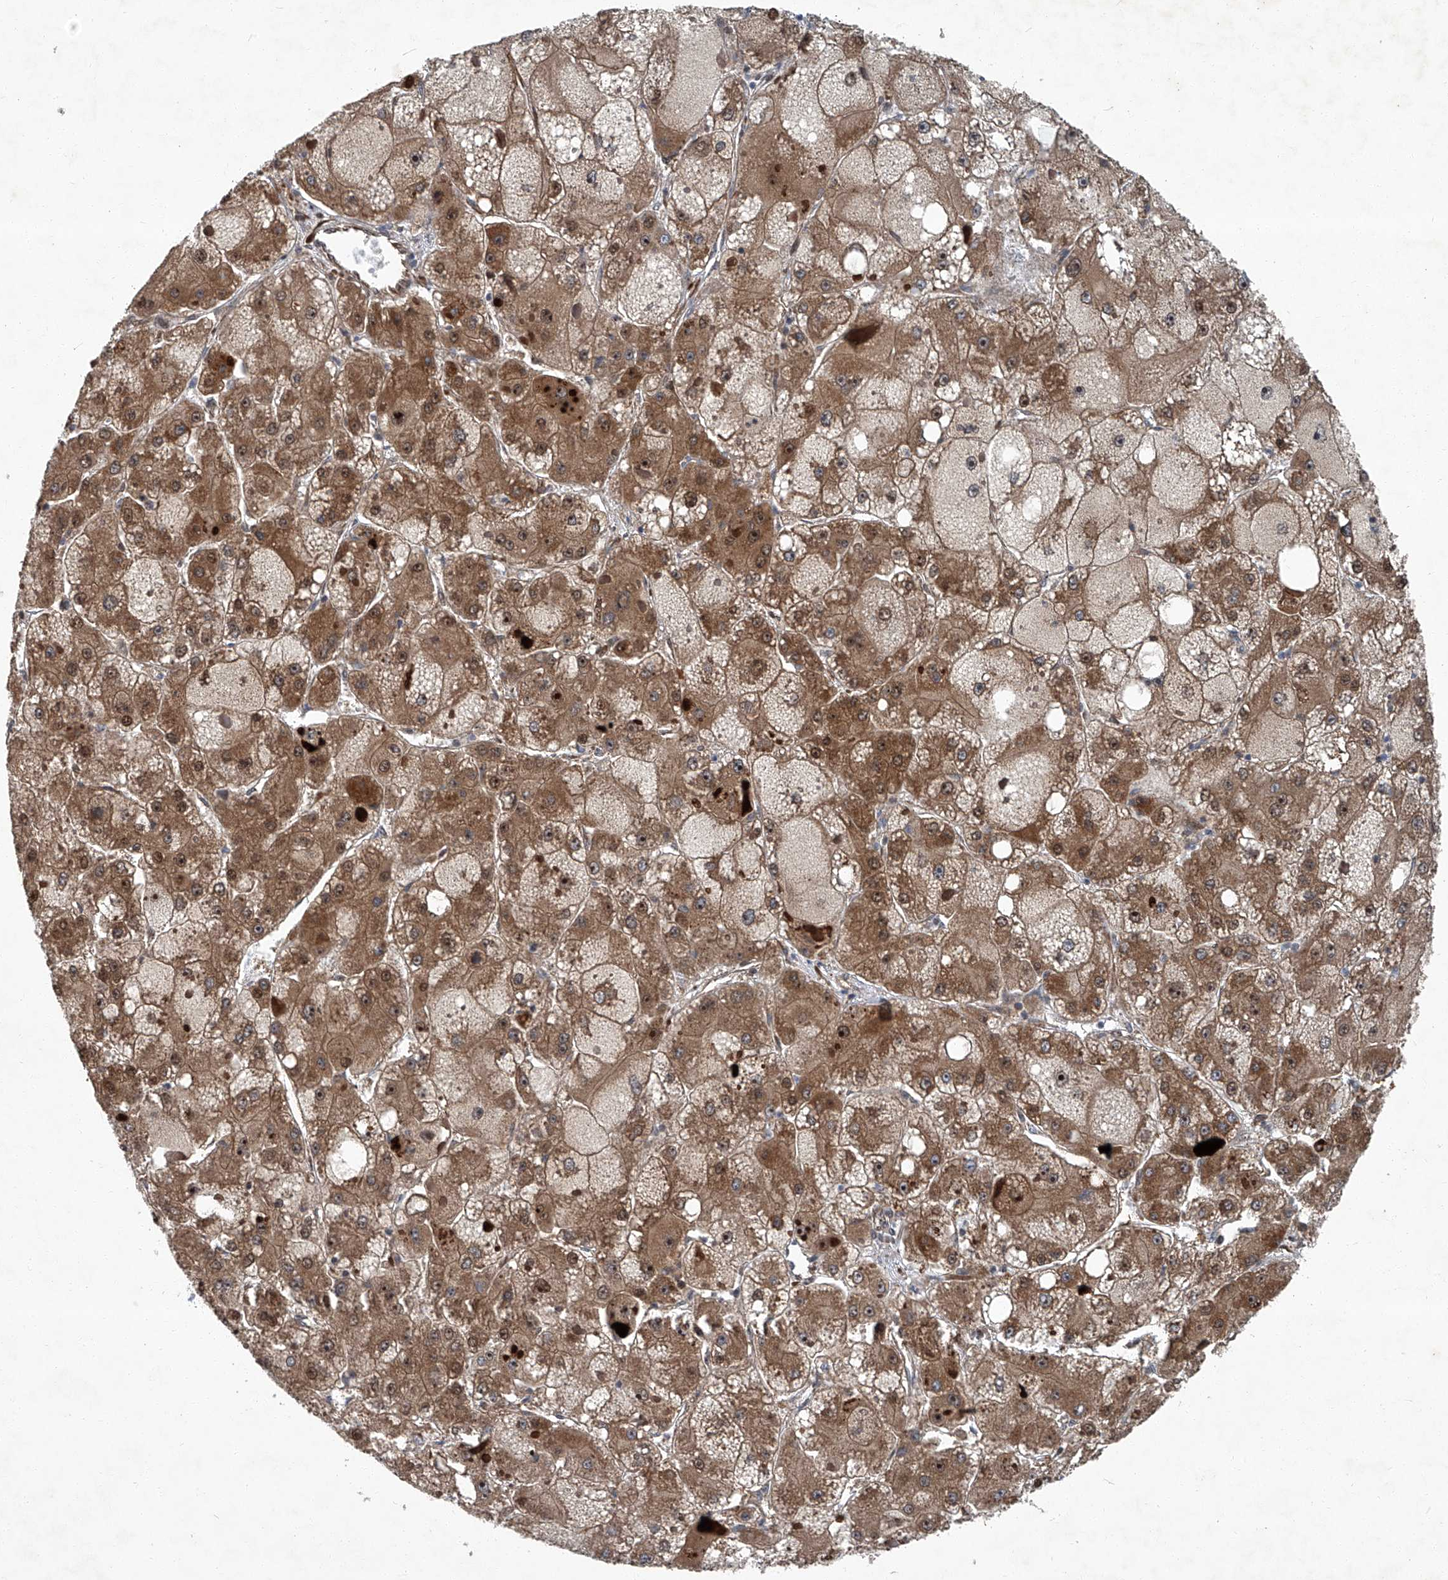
{"staining": {"intensity": "moderate", "quantity": ">75%", "location": "cytoplasmic/membranous,nuclear"}, "tissue": "liver cancer", "cell_type": "Tumor cells", "image_type": "cancer", "snomed": [{"axis": "morphology", "description": "Carcinoma, Hepatocellular, NOS"}, {"axis": "topography", "description": "Liver"}], "caption": "Immunohistochemistry photomicrograph of human hepatocellular carcinoma (liver) stained for a protein (brown), which shows medium levels of moderate cytoplasmic/membranous and nuclear positivity in about >75% of tumor cells.", "gene": "GPR132", "patient": {"sex": "female", "age": 73}}